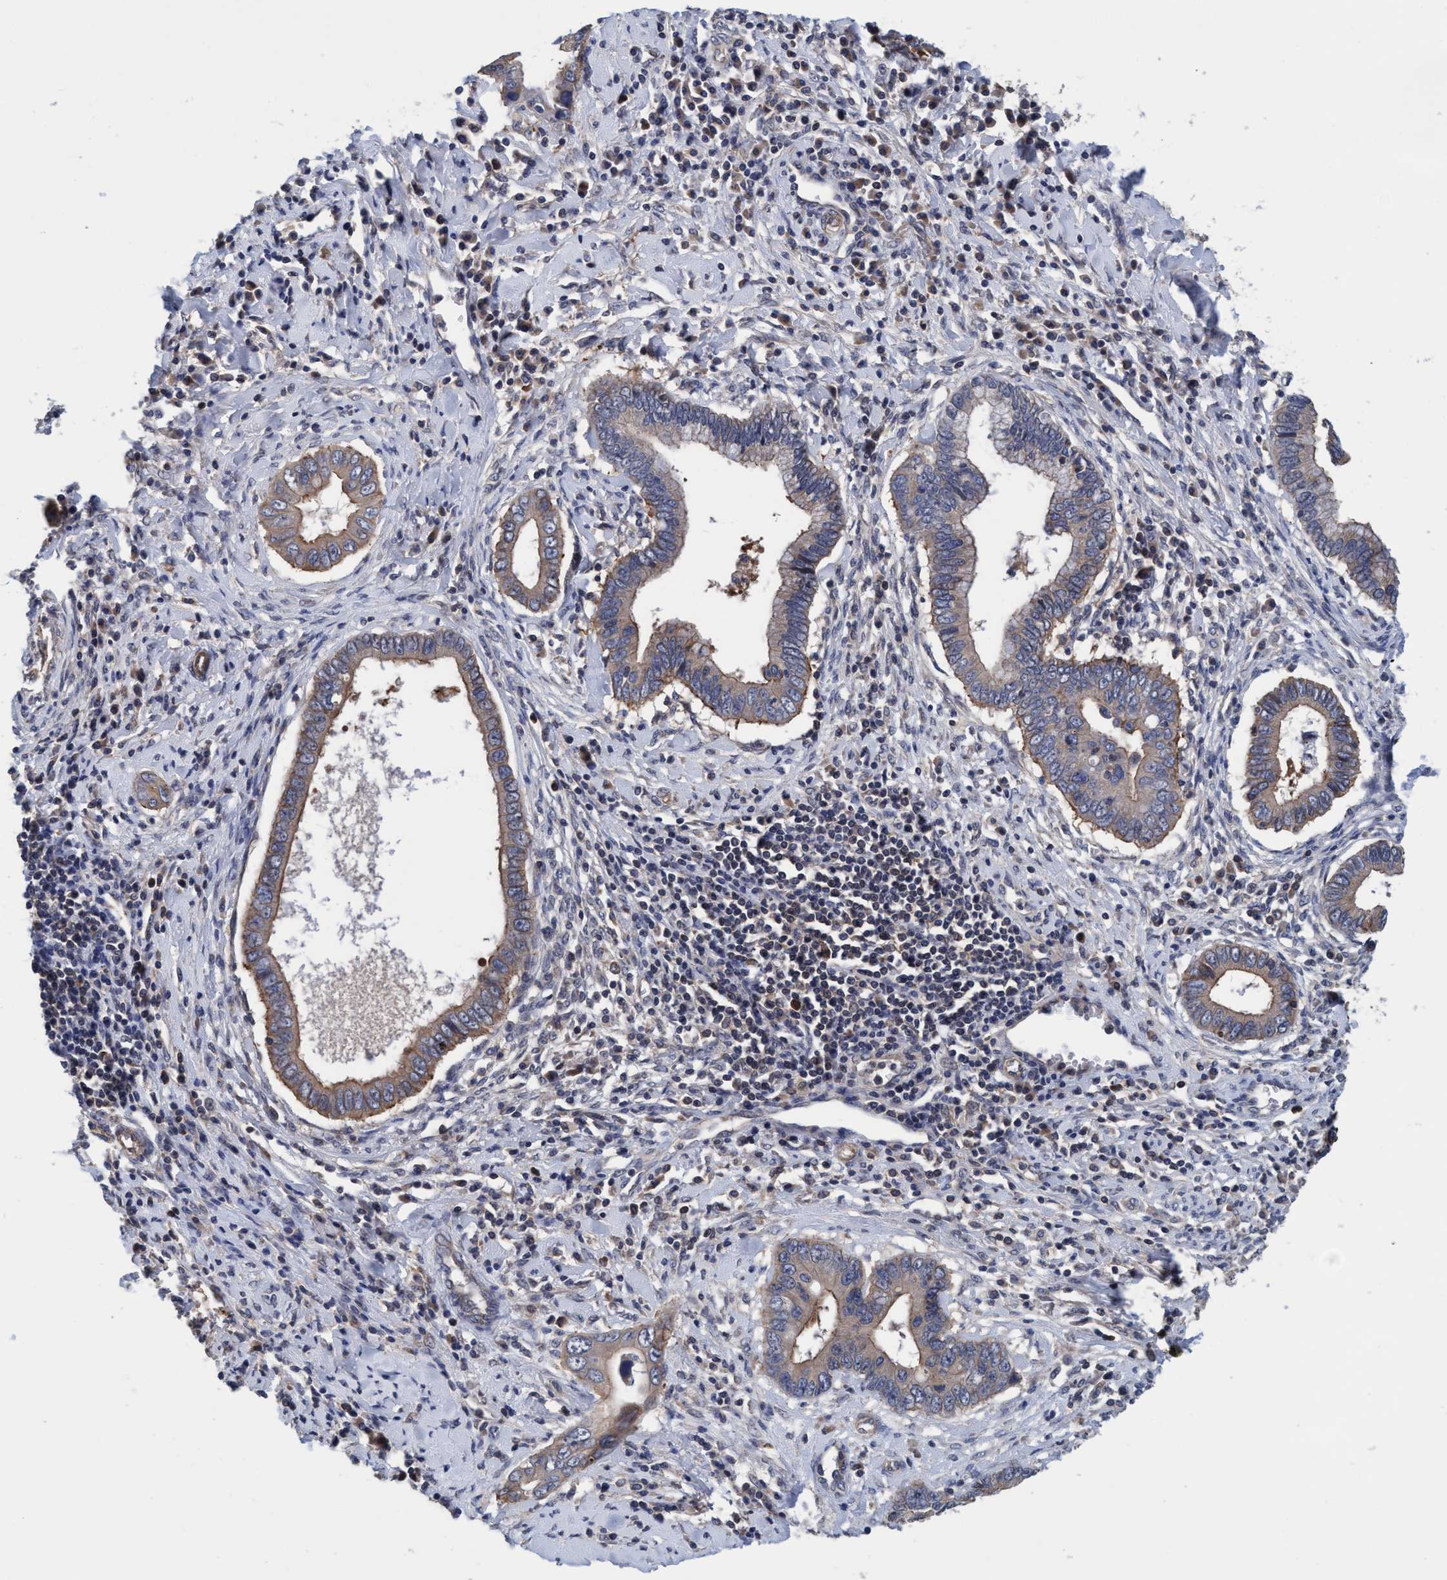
{"staining": {"intensity": "weak", "quantity": ">75%", "location": "cytoplasmic/membranous"}, "tissue": "cervical cancer", "cell_type": "Tumor cells", "image_type": "cancer", "snomed": [{"axis": "morphology", "description": "Adenocarcinoma, NOS"}, {"axis": "topography", "description": "Cervix"}], "caption": "Immunohistochemical staining of cervical cancer demonstrates low levels of weak cytoplasmic/membranous staining in approximately >75% of tumor cells.", "gene": "CALCOCO2", "patient": {"sex": "female", "age": 44}}